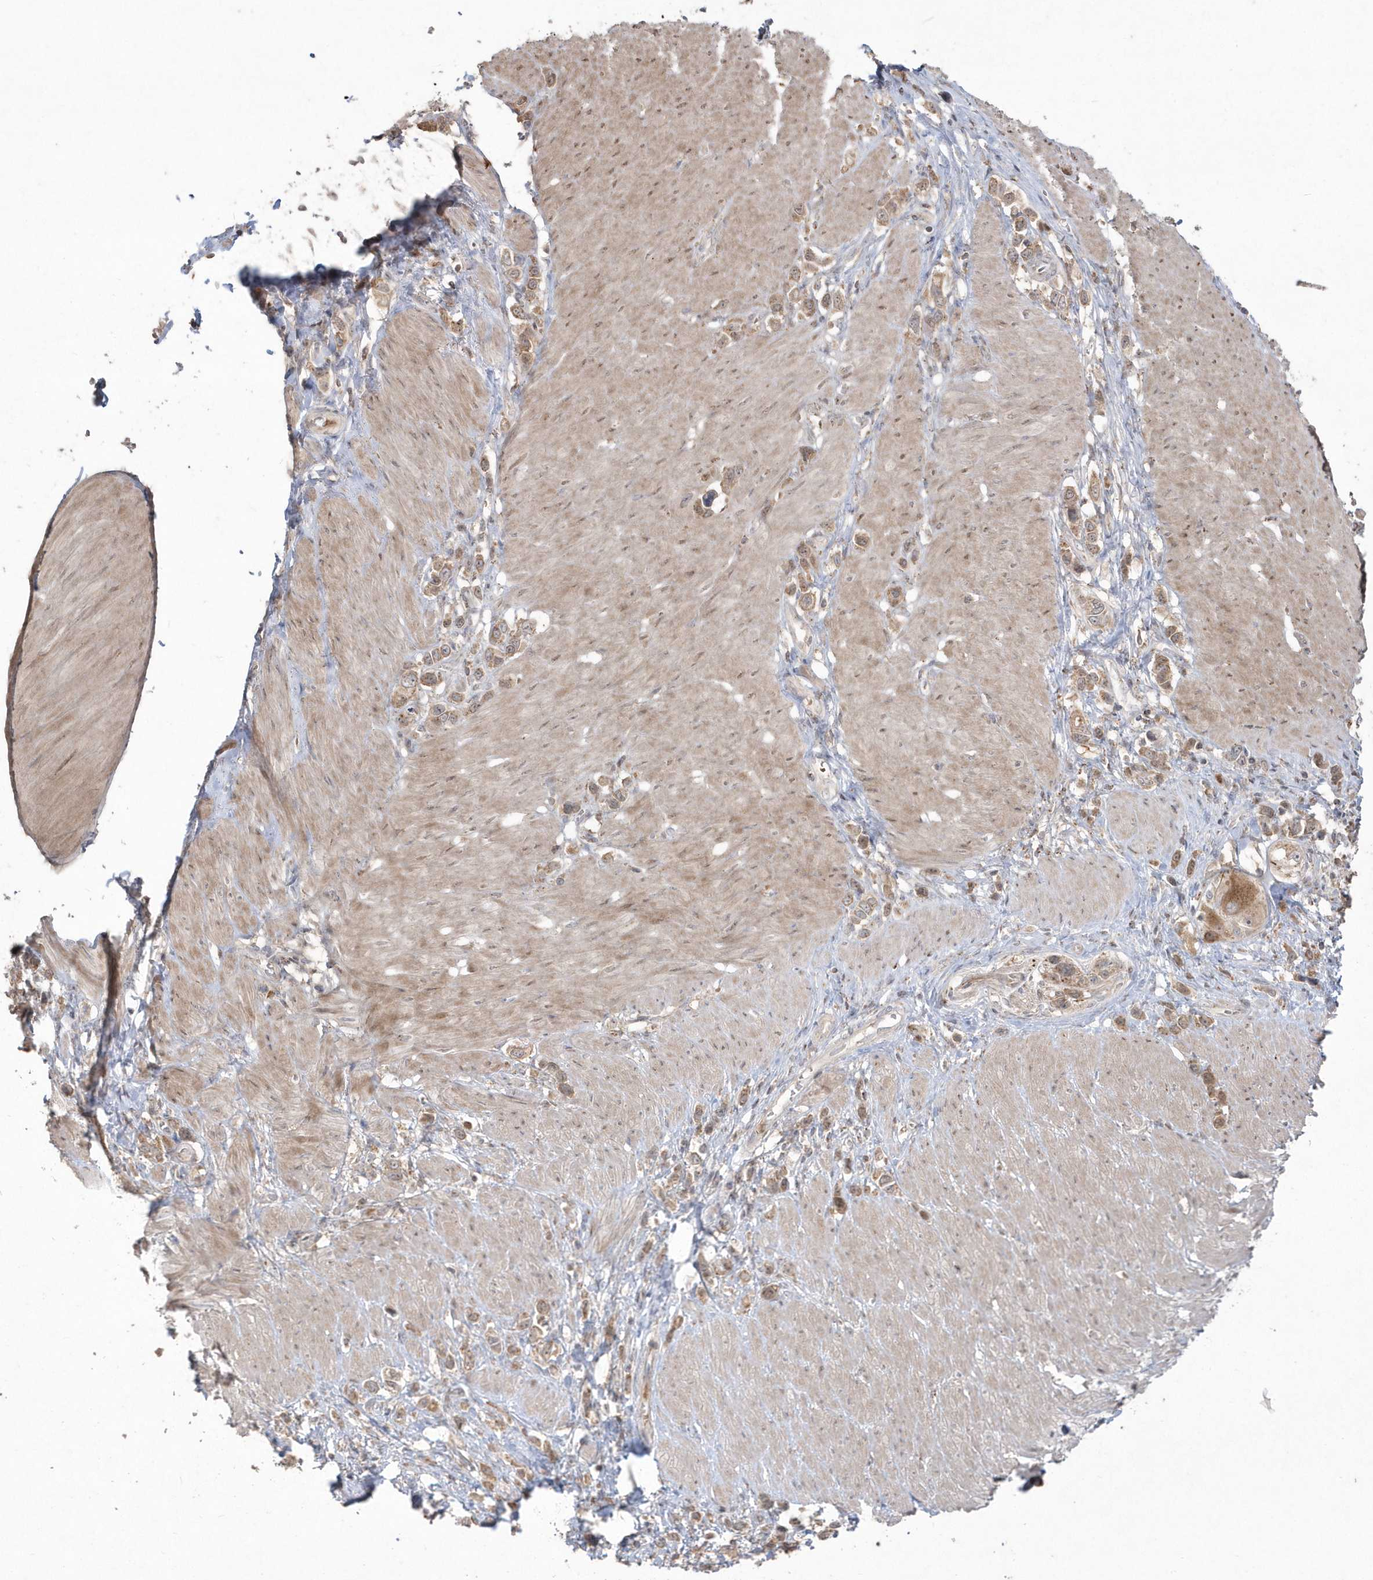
{"staining": {"intensity": "moderate", "quantity": ">75%", "location": "cytoplasmic/membranous"}, "tissue": "stomach cancer", "cell_type": "Tumor cells", "image_type": "cancer", "snomed": [{"axis": "morphology", "description": "Normal tissue, NOS"}, {"axis": "morphology", "description": "Adenocarcinoma, NOS"}, {"axis": "topography", "description": "Stomach, upper"}, {"axis": "topography", "description": "Stomach"}], "caption": "A high-resolution micrograph shows immunohistochemistry staining of stomach cancer (adenocarcinoma), which shows moderate cytoplasmic/membranous positivity in about >75% of tumor cells. Nuclei are stained in blue.", "gene": "GEMIN6", "patient": {"sex": "female", "age": 65}}